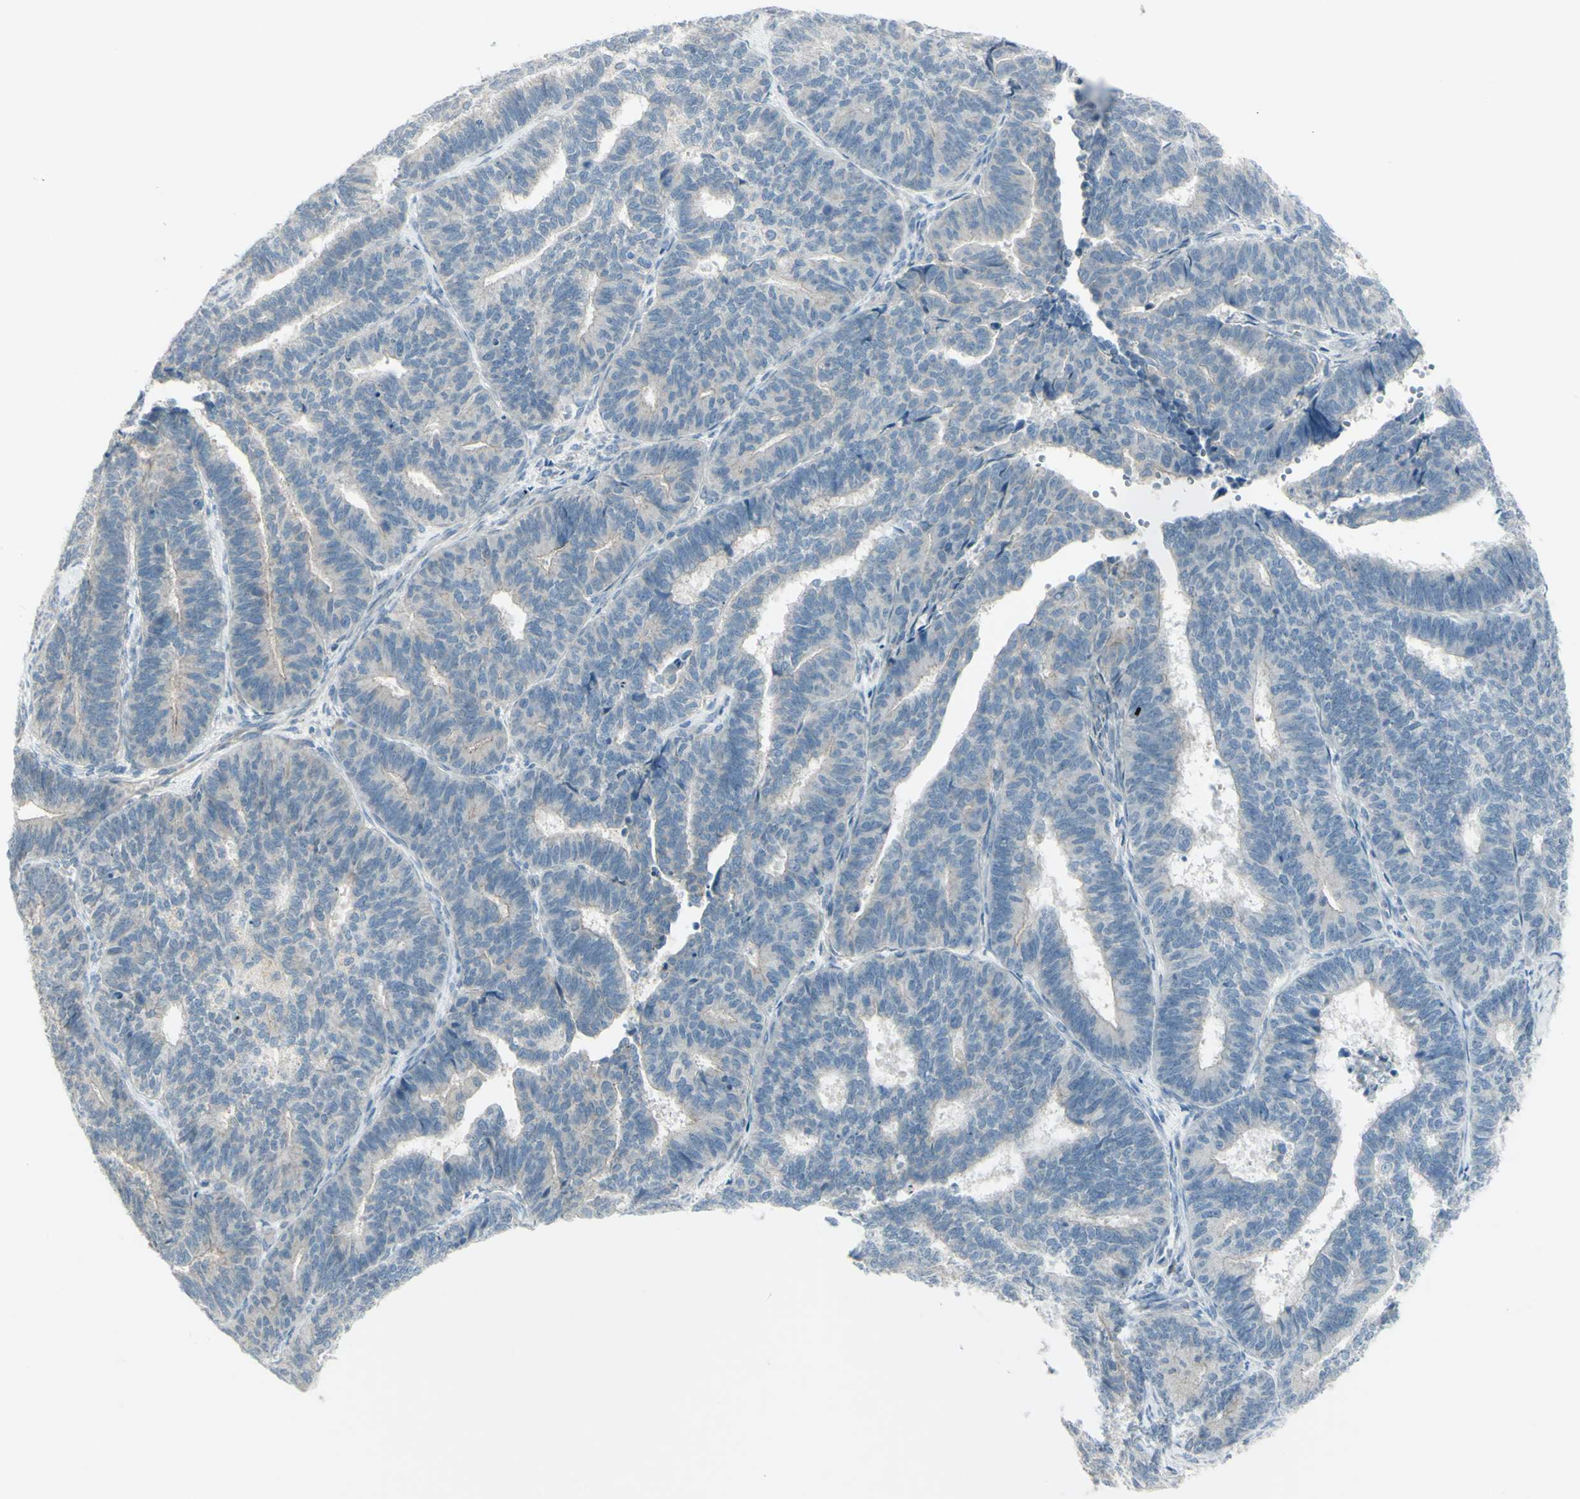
{"staining": {"intensity": "negative", "quantity": "none", "location": "none"}, "tissue": "endometrial cancer", "cell_type": "Tumor cells", "image_type": "cancer", "snomed": [{"axis": "morphology", "description": "Adenocarcinoma, NOS"}, {"axis": "topography", "description": "Endometrium"}], "caption": "Immunohistochemistry (IHC) histopathology image of endometrial adenocarcinoma stained for a protein (brown), which demonstrates no expression in tumor cells.", "gene": "SH3GL2", "patient": {"sex": "female", "age": 70}}